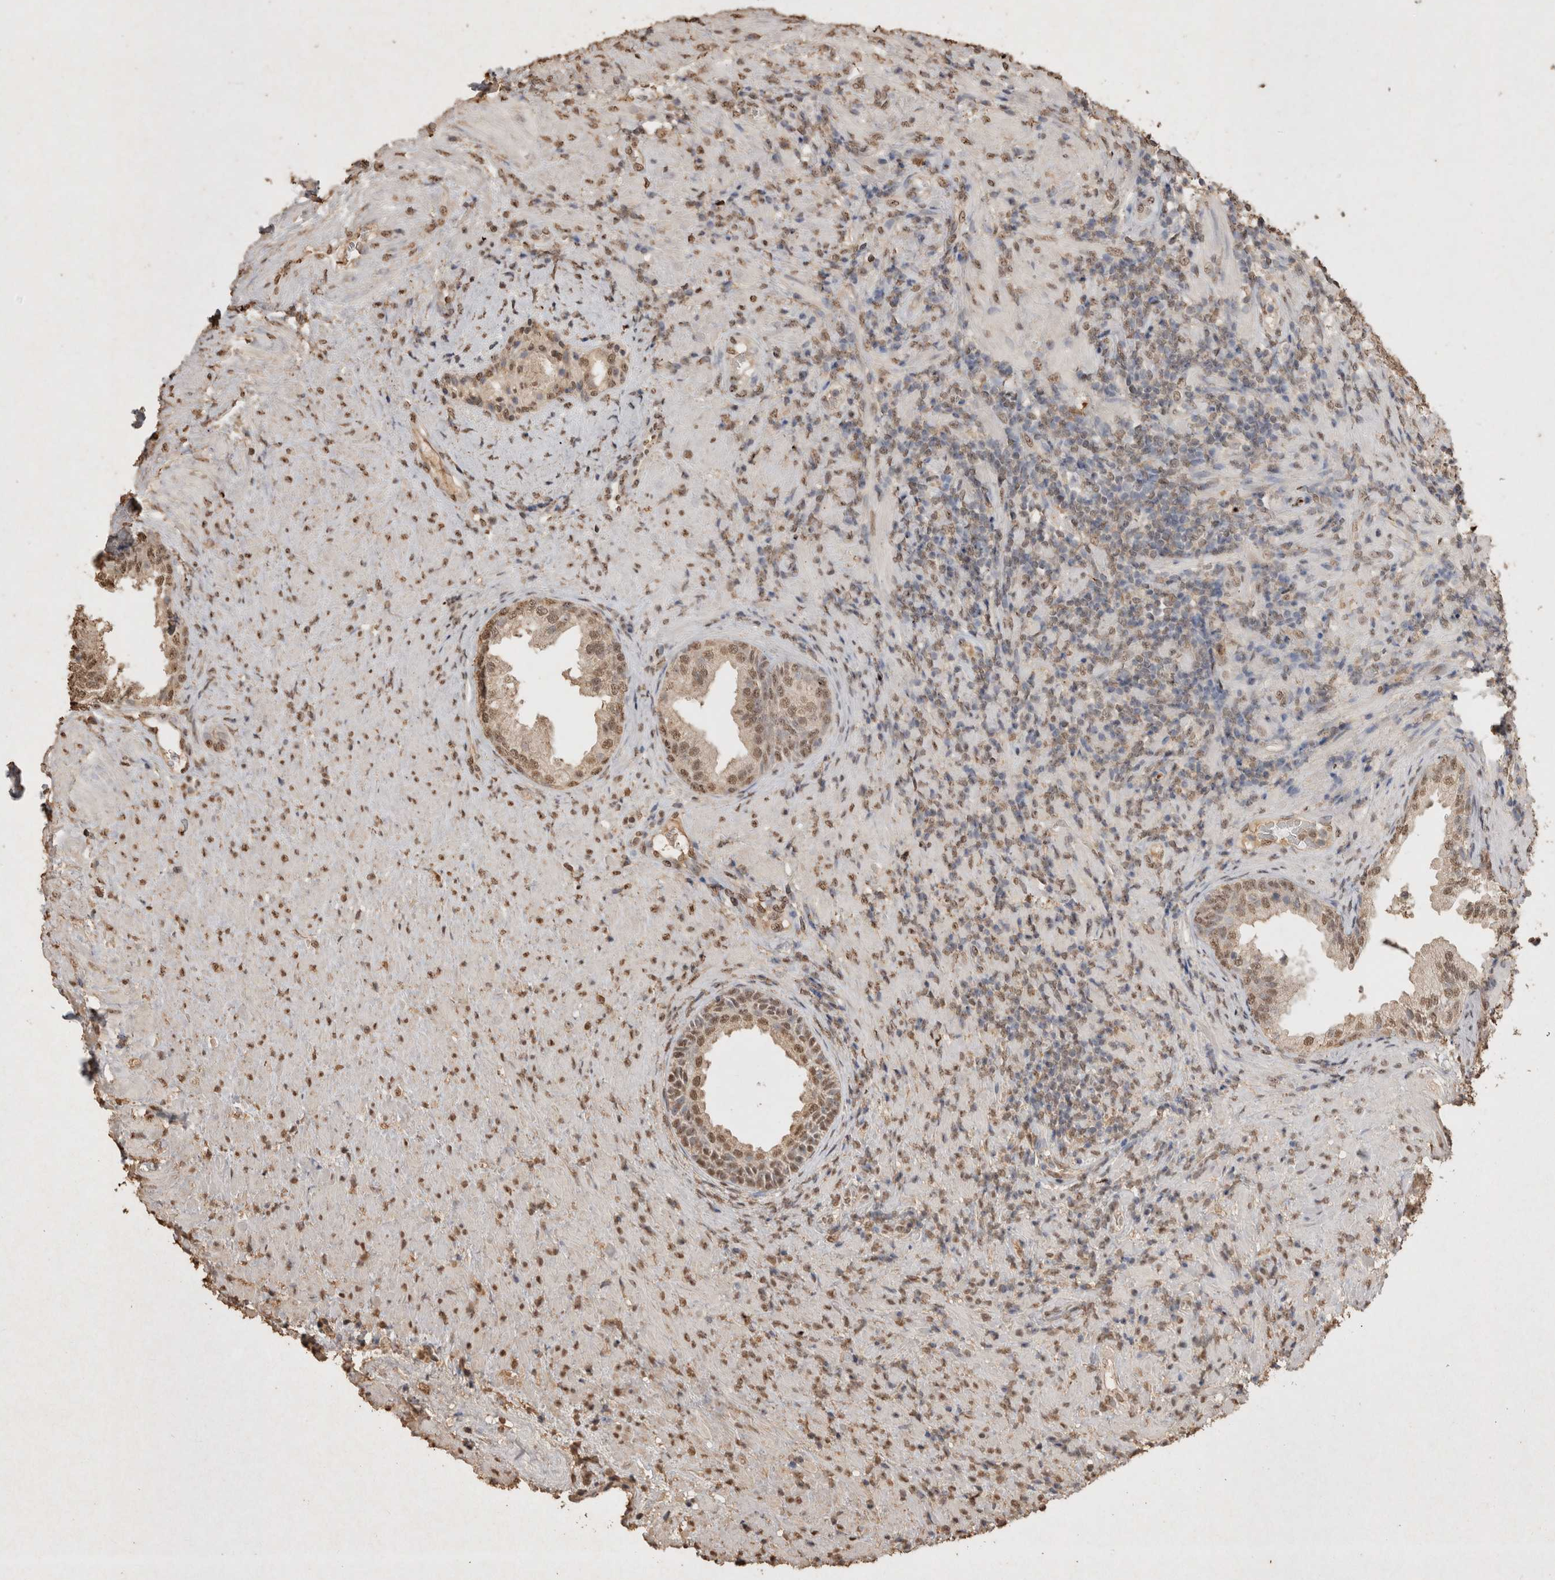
{"staining": {"intensity": "moderate", "quantity": ">75%", "location": "cytoplasmic/membranous,nuclear"}, "tissue": "prostate", "cell_type": "Glandular cells", "image_type": "normal", "snomed": [{"axis": "morphology", "description": "Normal tissue, NOS"}, {"axis": "topography", "description": "Prostate"}], "caption": "An image of prostate stained for a protein displays moderate cytoplasmic/membranous,nuclear brown staining in glandular cells.", "gene": "MLX", "patient": {"sex": "male", "age": 76}}